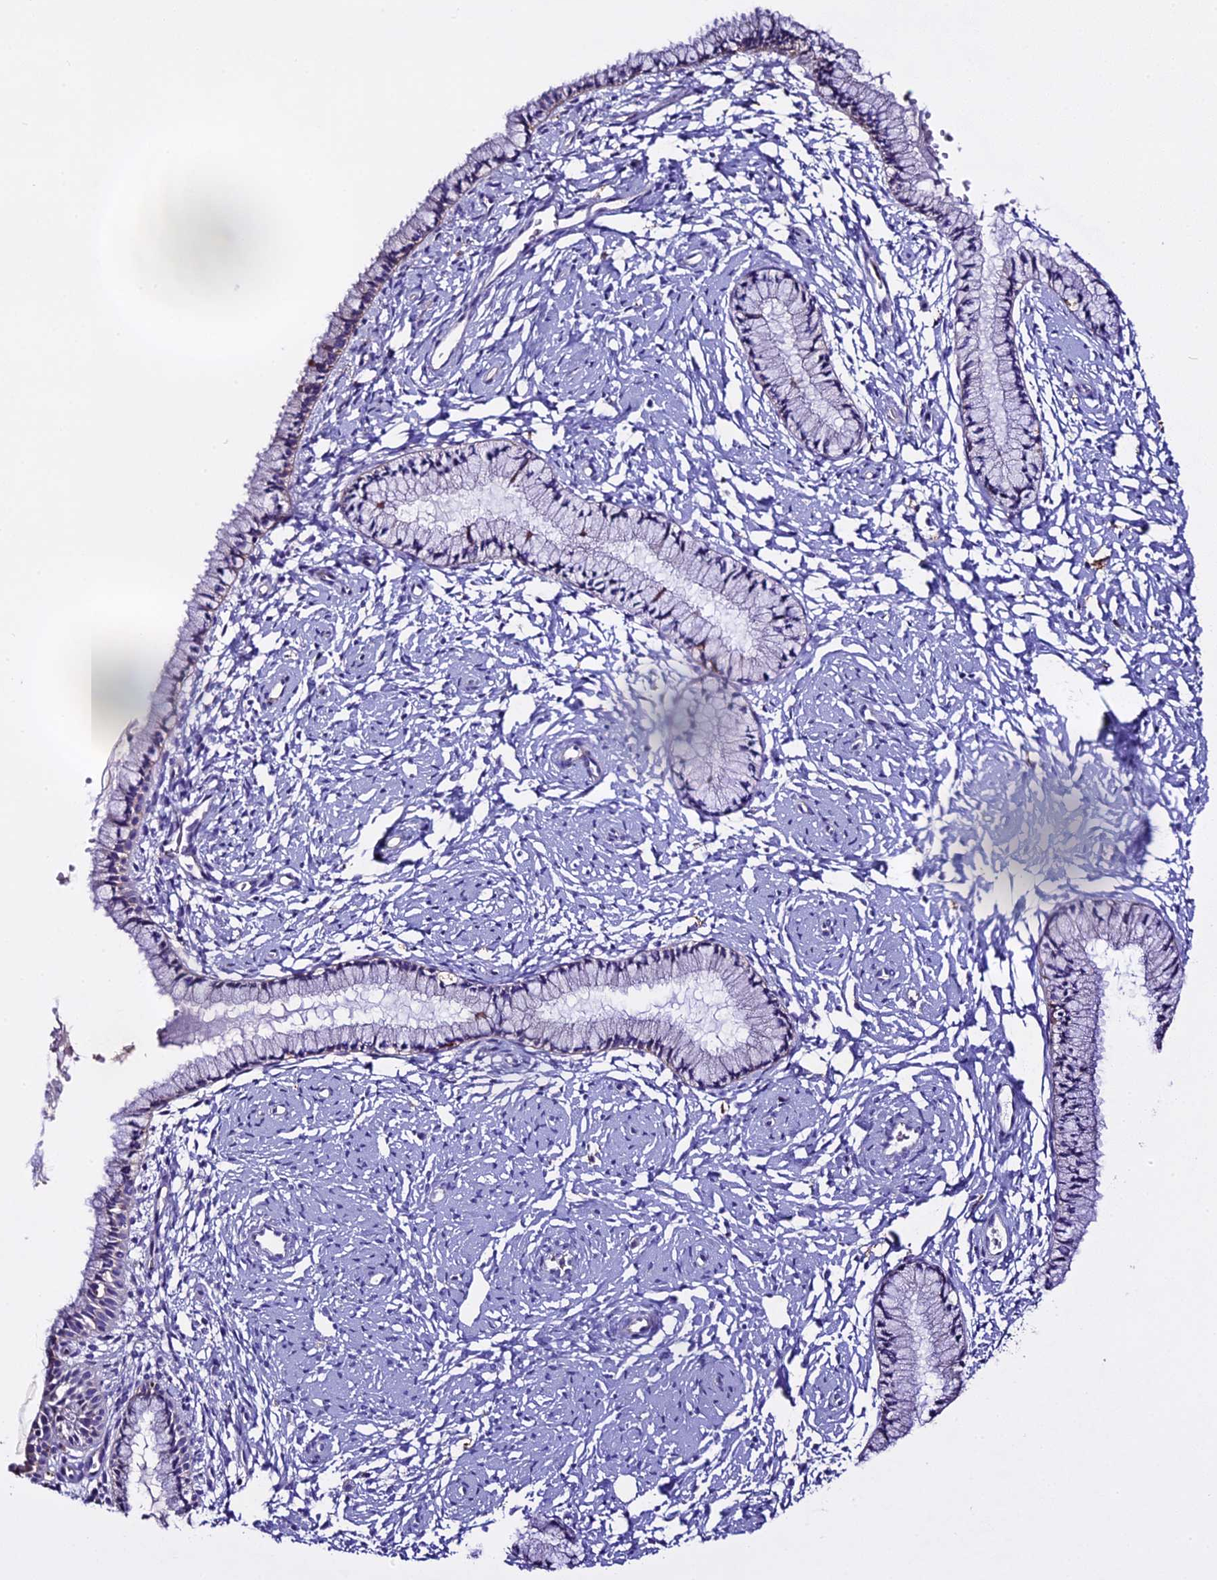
{"staining": {"intensity": "negative", "quantity": "none", "location": "none"}, "tissue": "cervix", "cell_type": "Glandular cells", "image_type": "normal", "snomed": [{"axis": "morphology", "description": "Normal tissue, NOS"}, {"axis": "topography", "description": "Cervix"}], "caption": "IHC of normal cervix shows no staining in glandular cells. Nuclei are stained in blue.", "gene": "NOD2", "patient": {"sex": "female", "age": 33}}